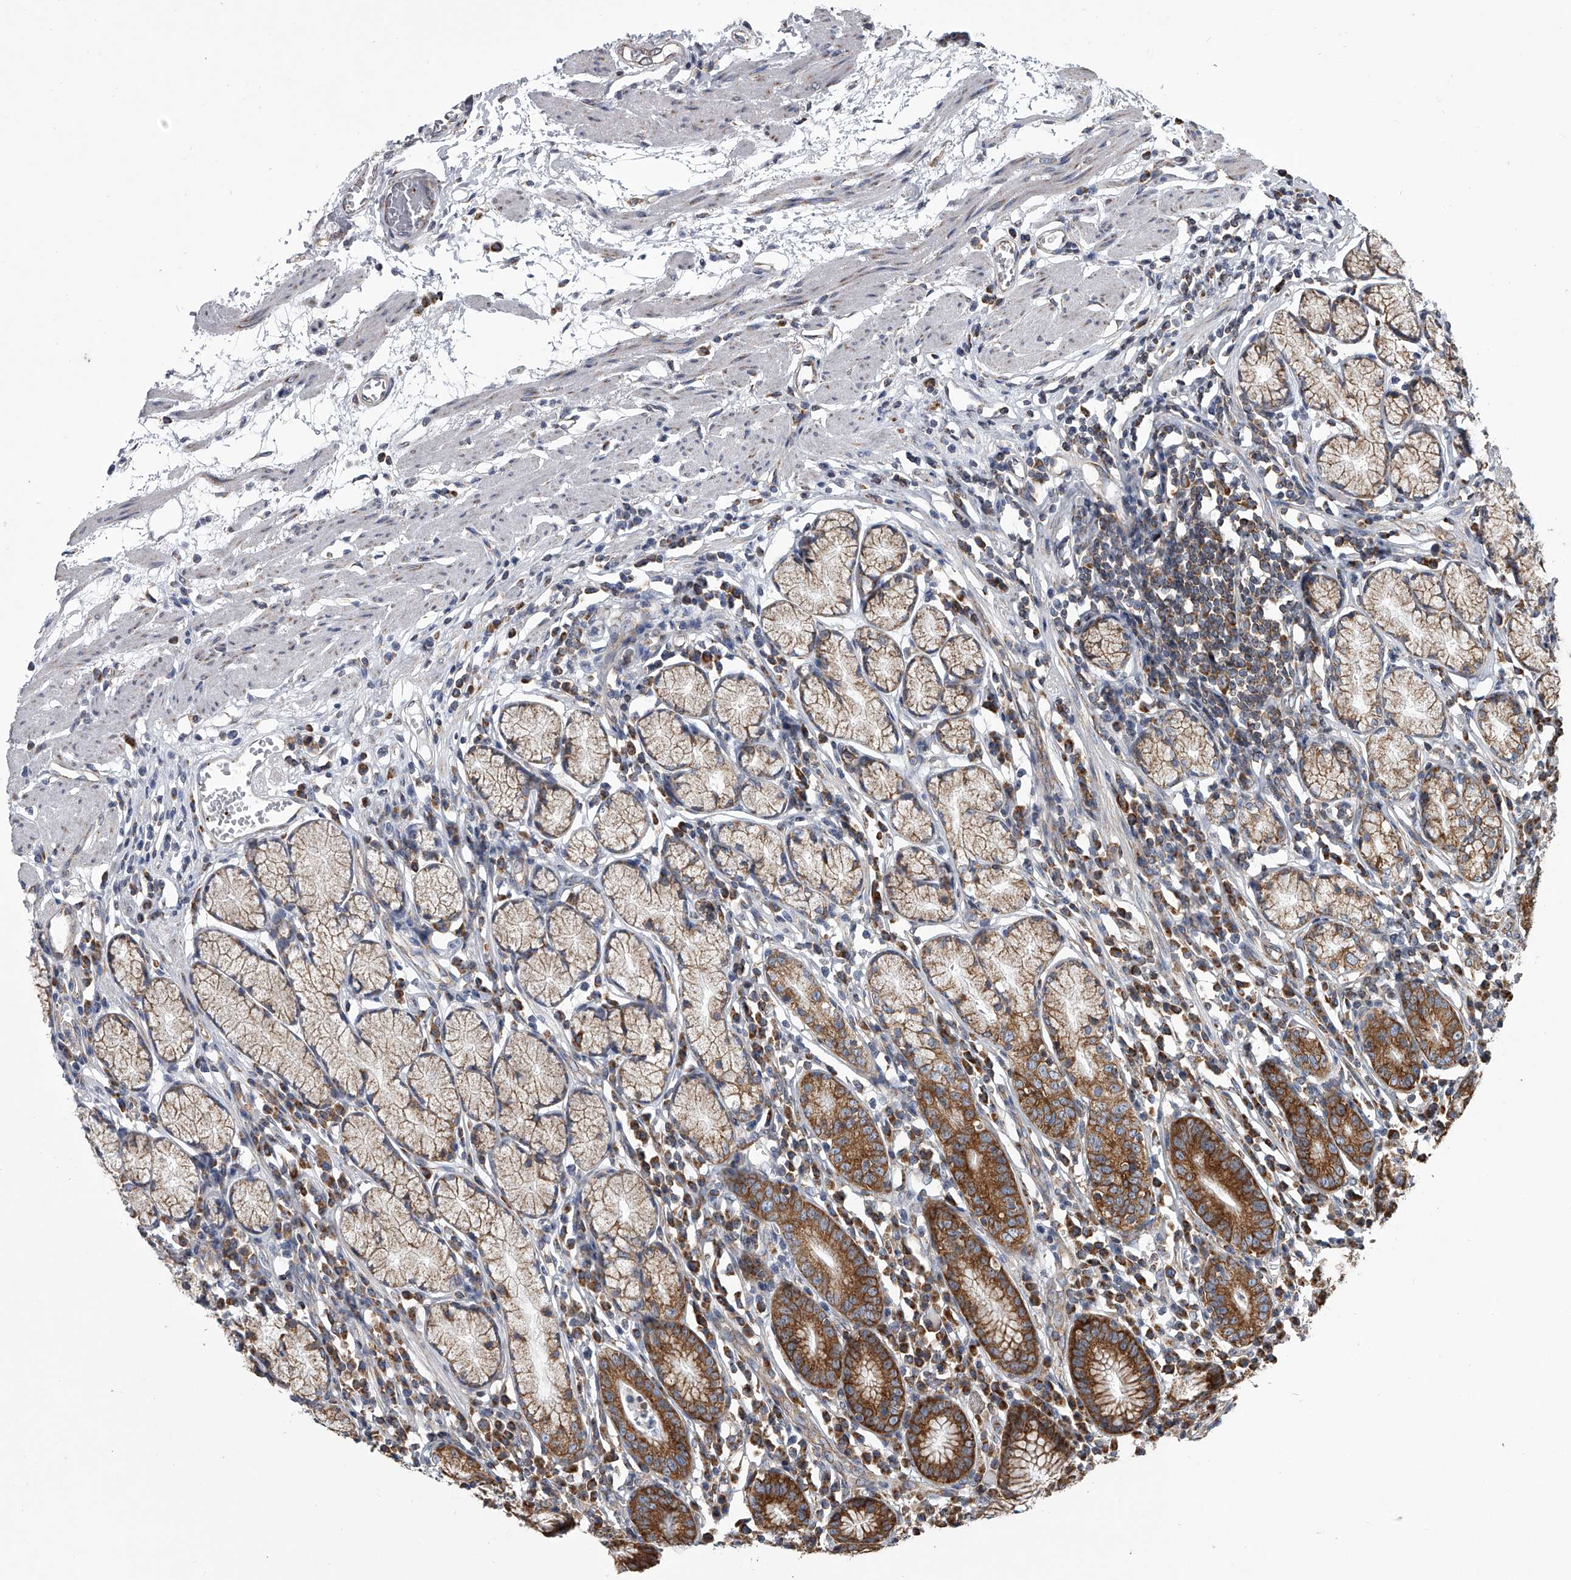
{"staining": {"intensity": "strong", "quantity": ">75%", "location": "cytoplasmic/membranous"}, "tissue": "stomach", "cell_type": "Glandular cells", "image_type": "normal", "snomed": [{"axis": "morphology", "description": "Normal tissue, NOS"}, {"axis": "topography", "description": "Stomach"}], "caption": "The image reveals immunohistochemical staining of unremarkable stomach. There is strong cytoplasmic/membranous expression is appreciated in approximately >75% of glandular cells.", "gene": "ZC3H15", "patient": {"sex": "male", "age": 55}}